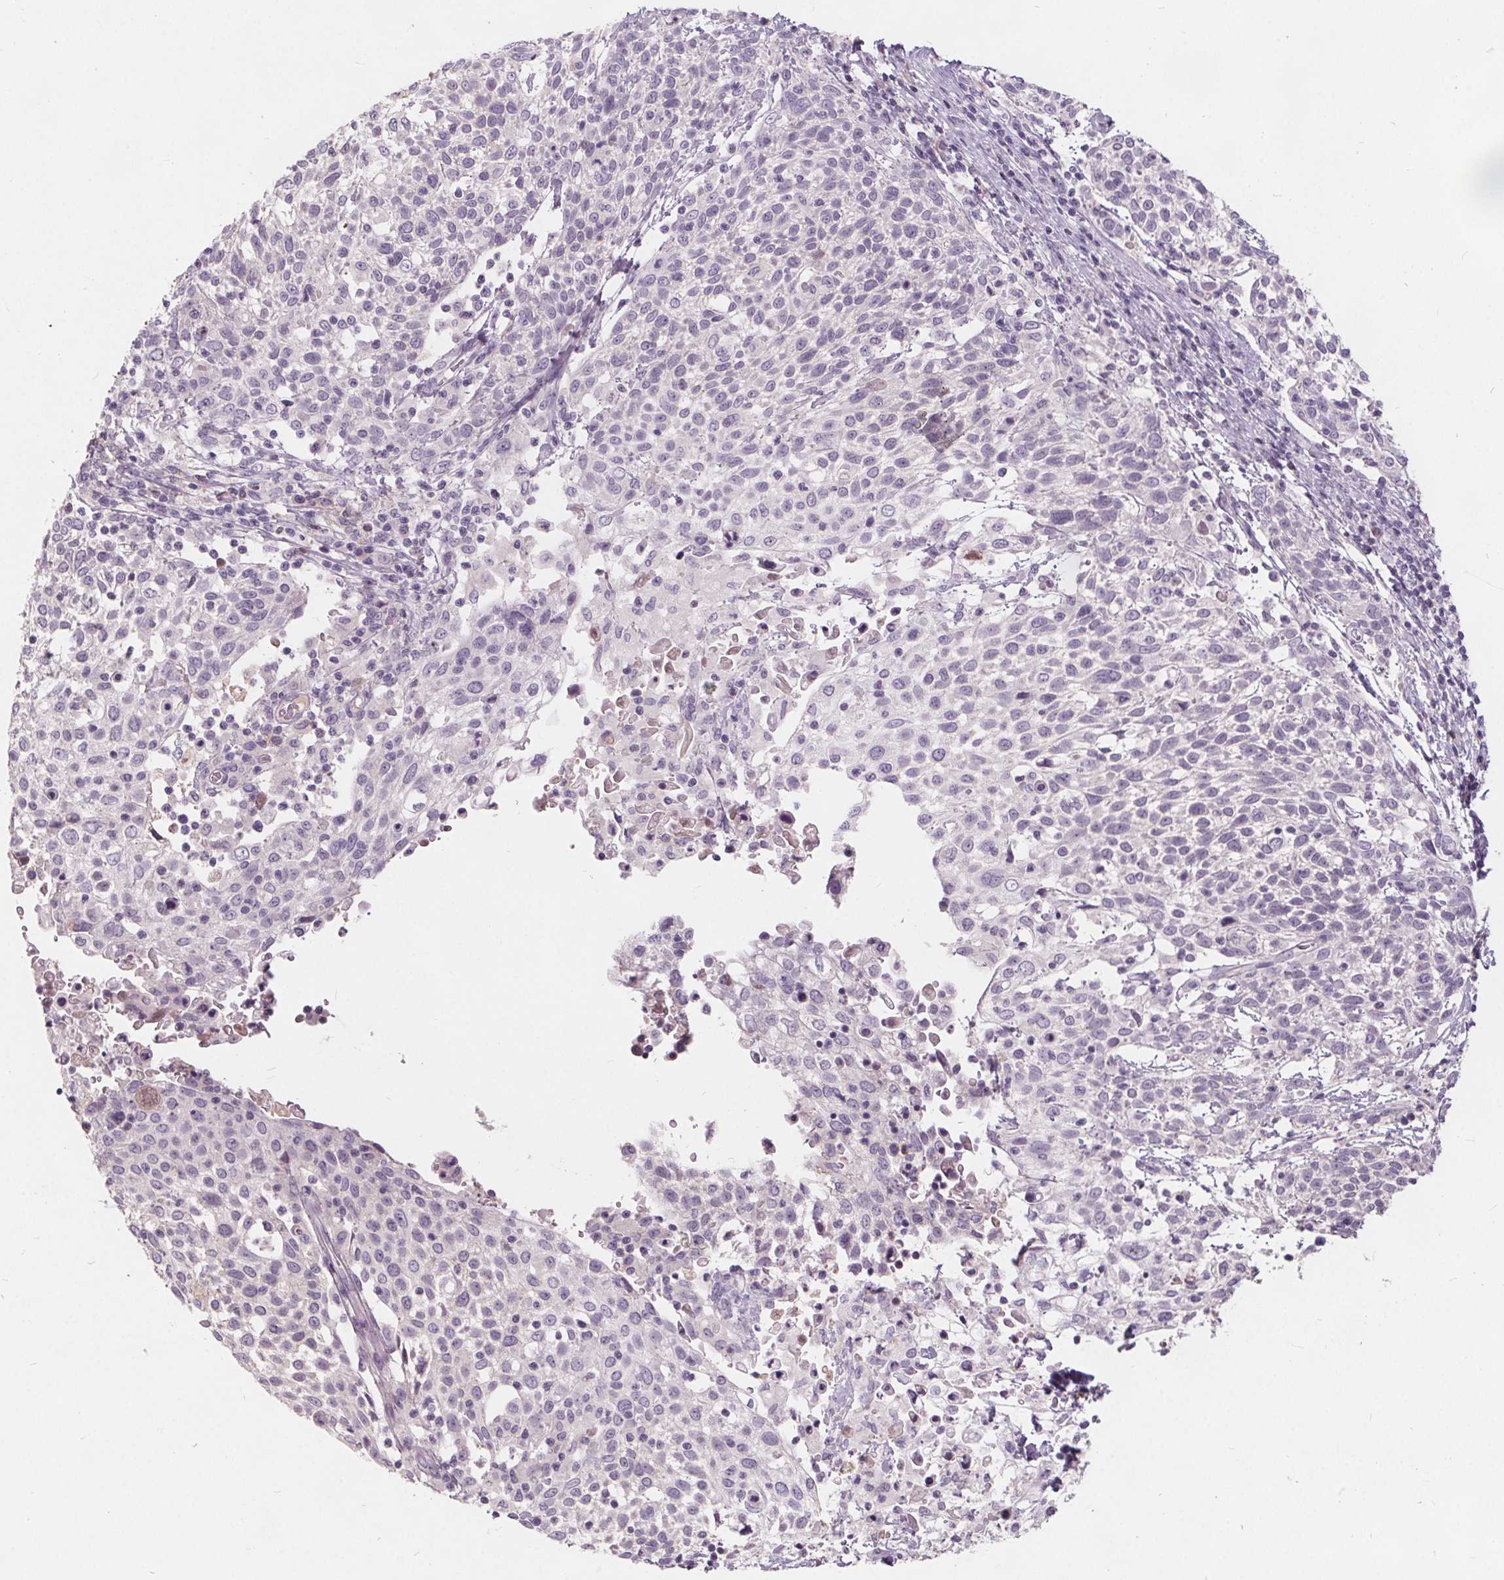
{"staining": {"intensity": "negative", "quantity": "none", "location": "none"}, "tissue": "cervical cancer", "cell_type": "Tumor cells", "image_type": "cancer", "snomed": [{"axis": "morphology", "description": "Squamous cell carcinoma, NOS"}, {"axis": "topography", "description": "Cervix"}], "caption": "DAB (3,3'-diaminobenzidine) immunohistochemical staining of cervical cancer demonstrates no significant expression in tumor cells.", "gene": "PLA2G2E", "patient": {"sex": "female", "age": 61}}